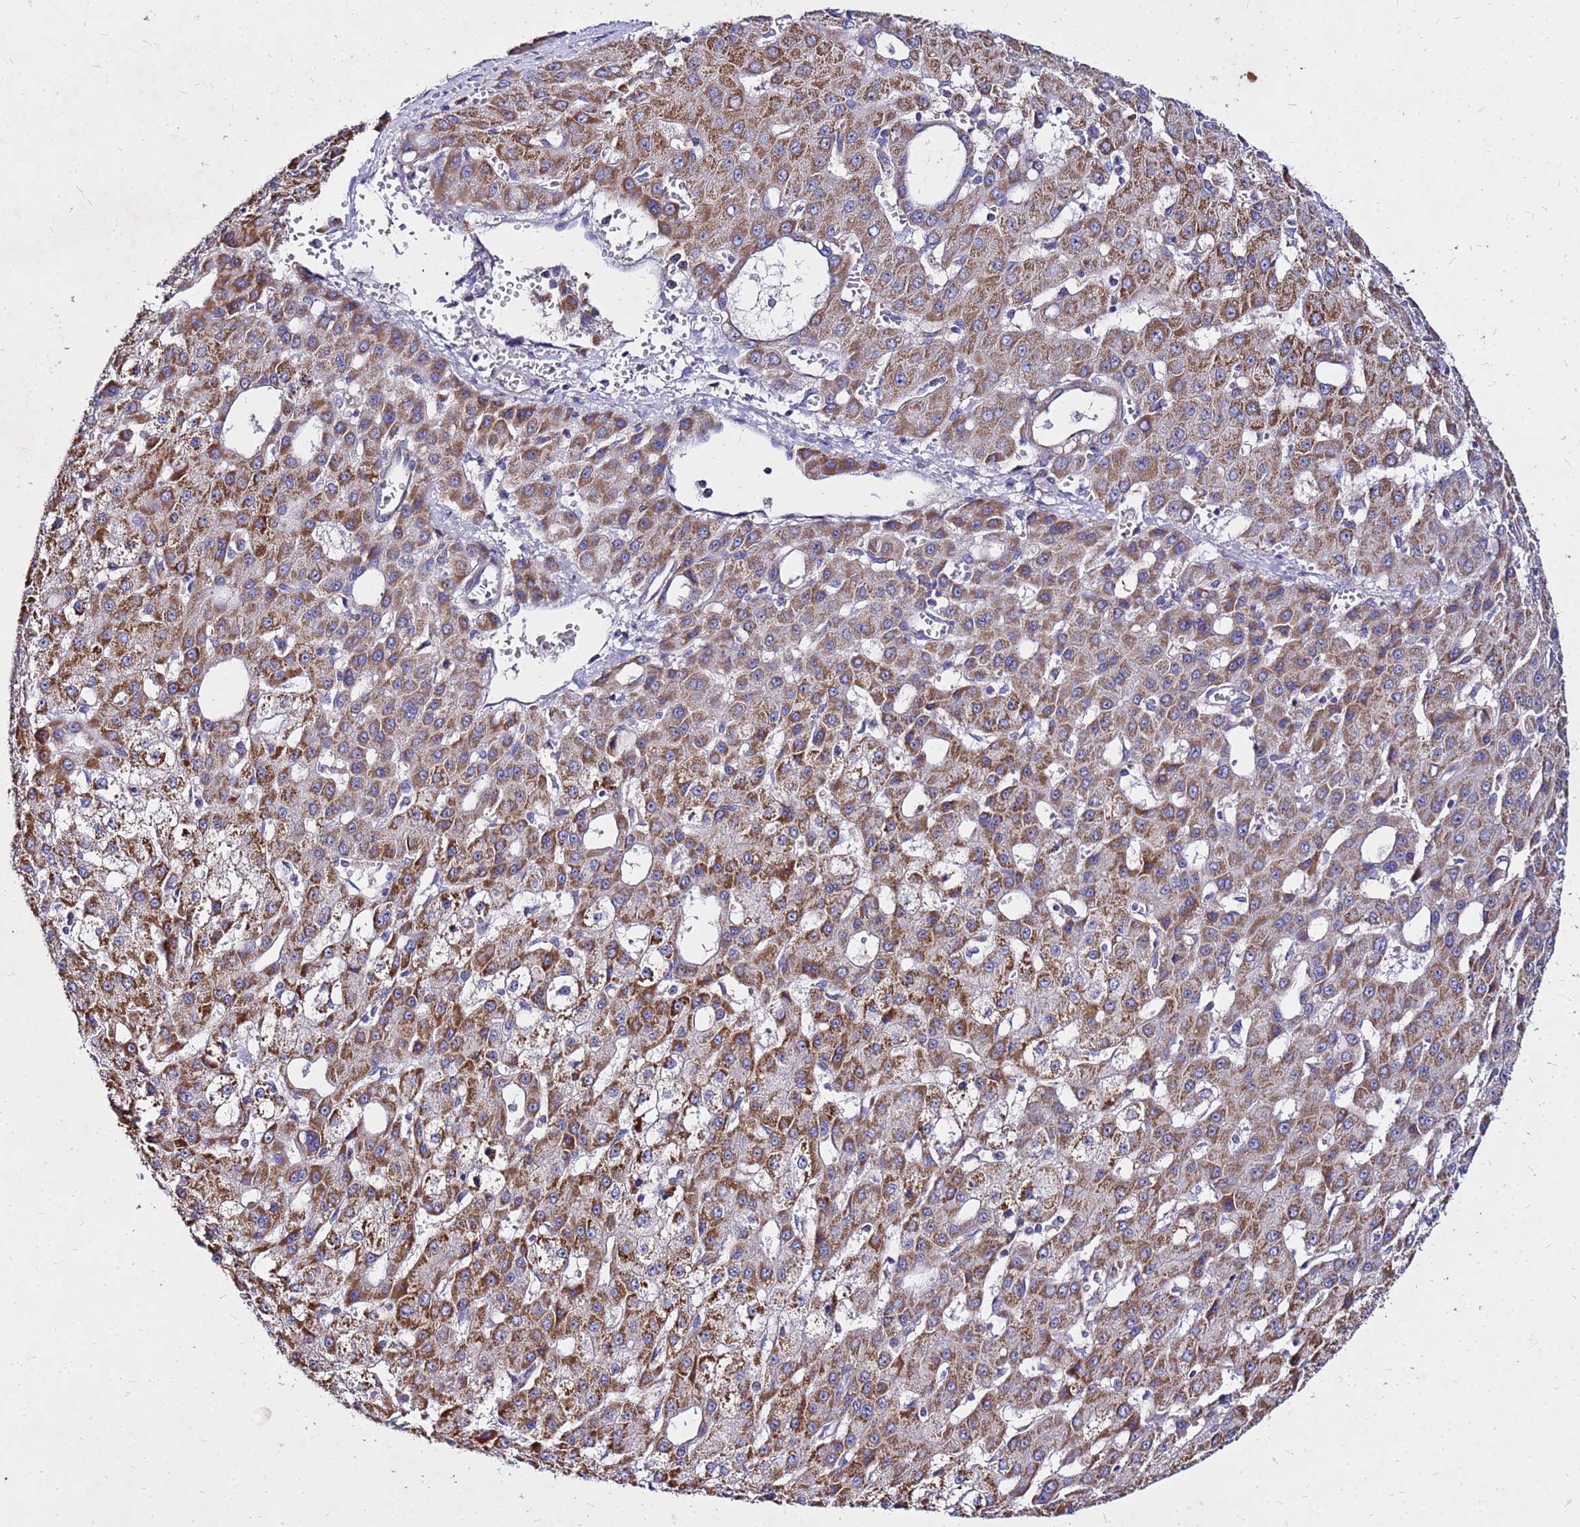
{"staining": {"intensity": "moderate", "quantity": ">75%", "location": "cytoplasmic/membranous"}, "tissue": "liver cancer", "cell_type": "Tumor cells", "image_type": "cancer", "snomed": [{"axis": "morphology", "description": "Carcinoma, Hepatocellular, NOS"}, {"axis": "topography", "description": "Liver"}], "caption": "Human liver cancer stained for a protein (brown) exhibits moderate cytoplasmic/membranous positive positivity in approximately >75% of tumor cells.", "gene": "COX14", "patient": {"sex": "male", "age": 47}}